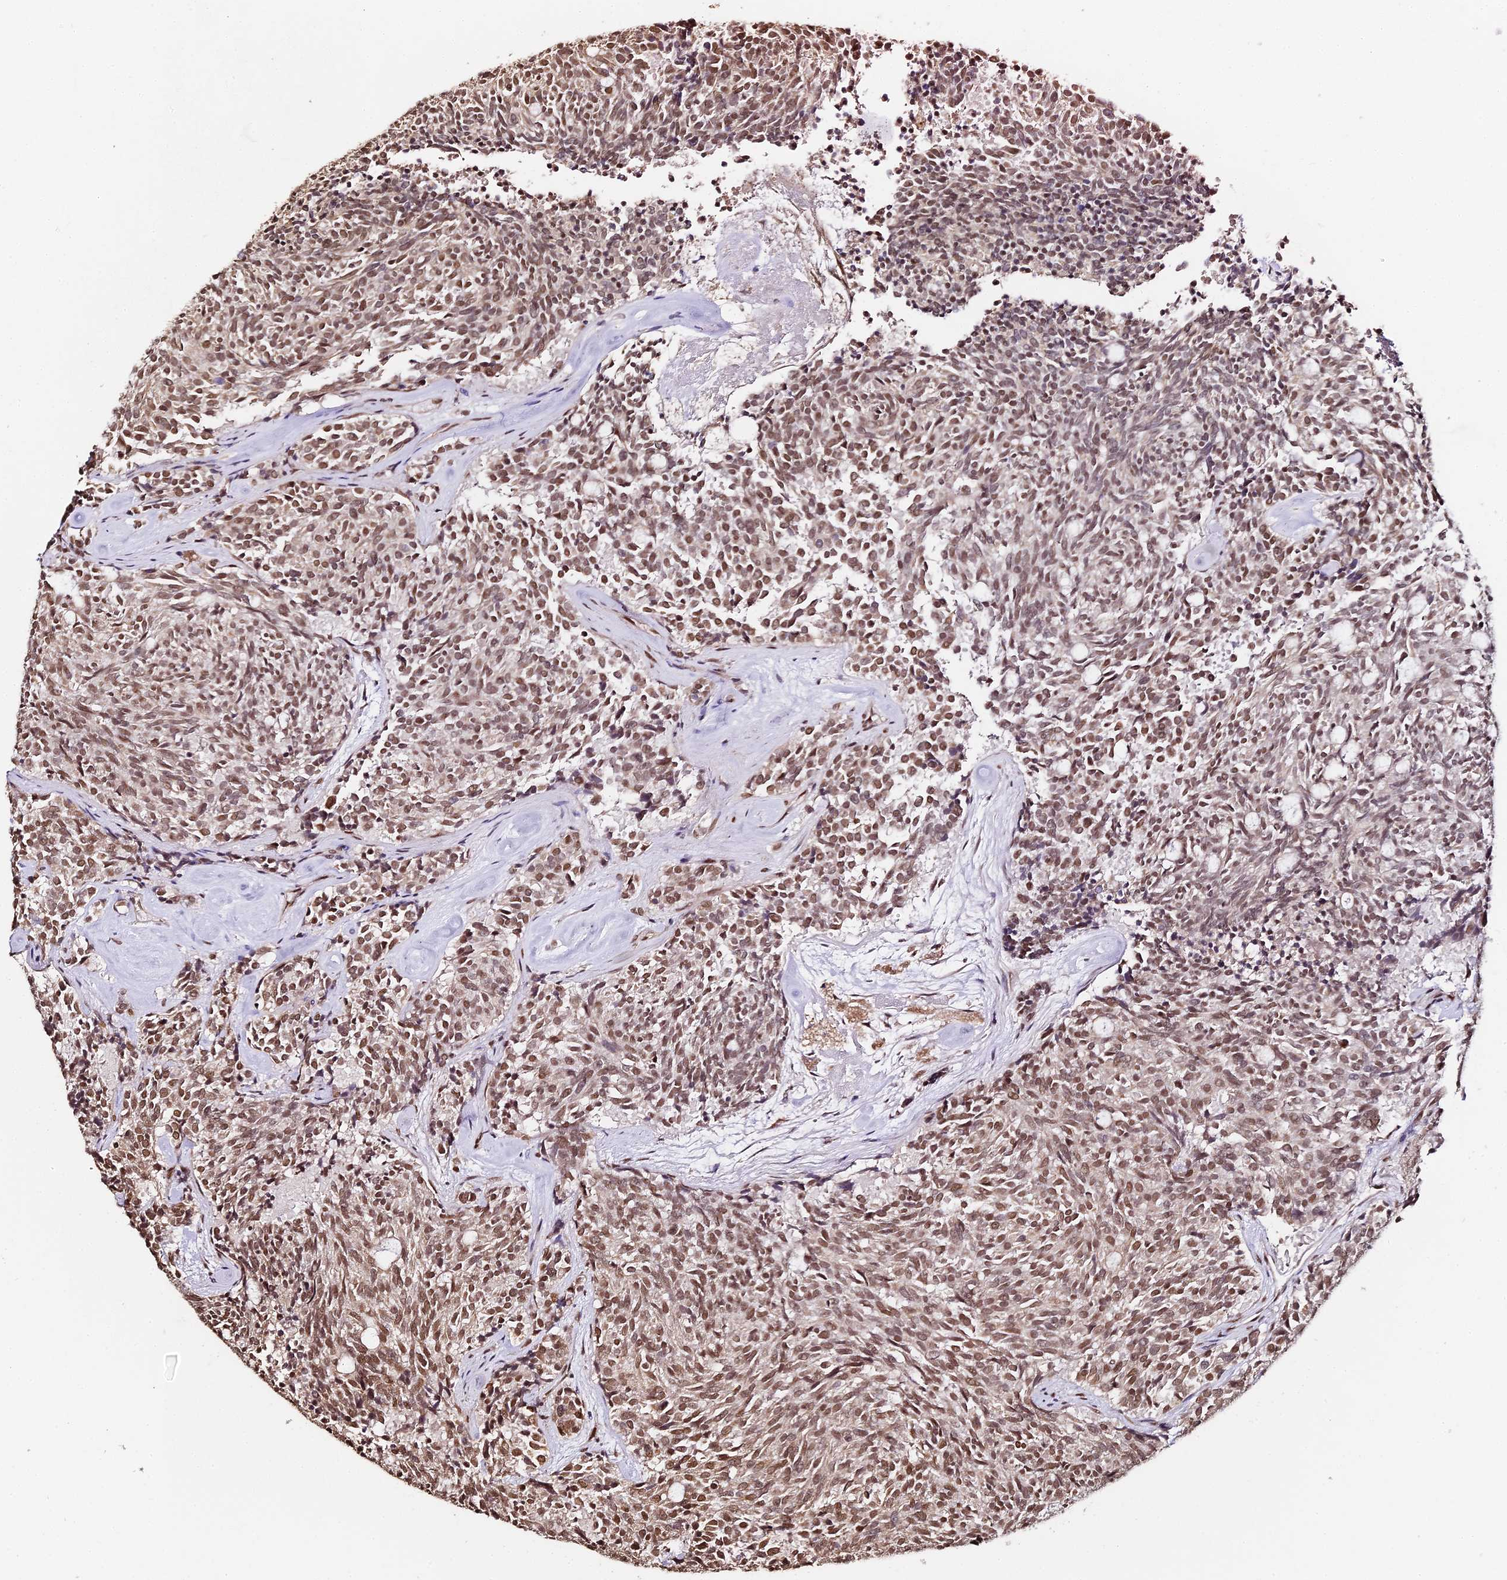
{"staining": {"intensity": "moderate", "quantity": ">75%", "location": "nuclear"}, "tissue": "carcinoid", "cell_type": "Tumor cells", "image_type": "cancer", "snomed": [{"axis": "morphology", "description": "Carcinoid, malignant, NOS"}, {"axis": "topography", "description": "Pancreas"}], "caption": "The micrograph reveals staining of carcinoid (malignant), revealing moderate nuclear protein expression (brown color) within tumor cells. (DAB (3,3'-diaminobenzidine) IHC, brown staining for protein, blue staining for nuclei).", "gene": "HNRNPA1", "patient": {"sex": "female", "age": 54}}